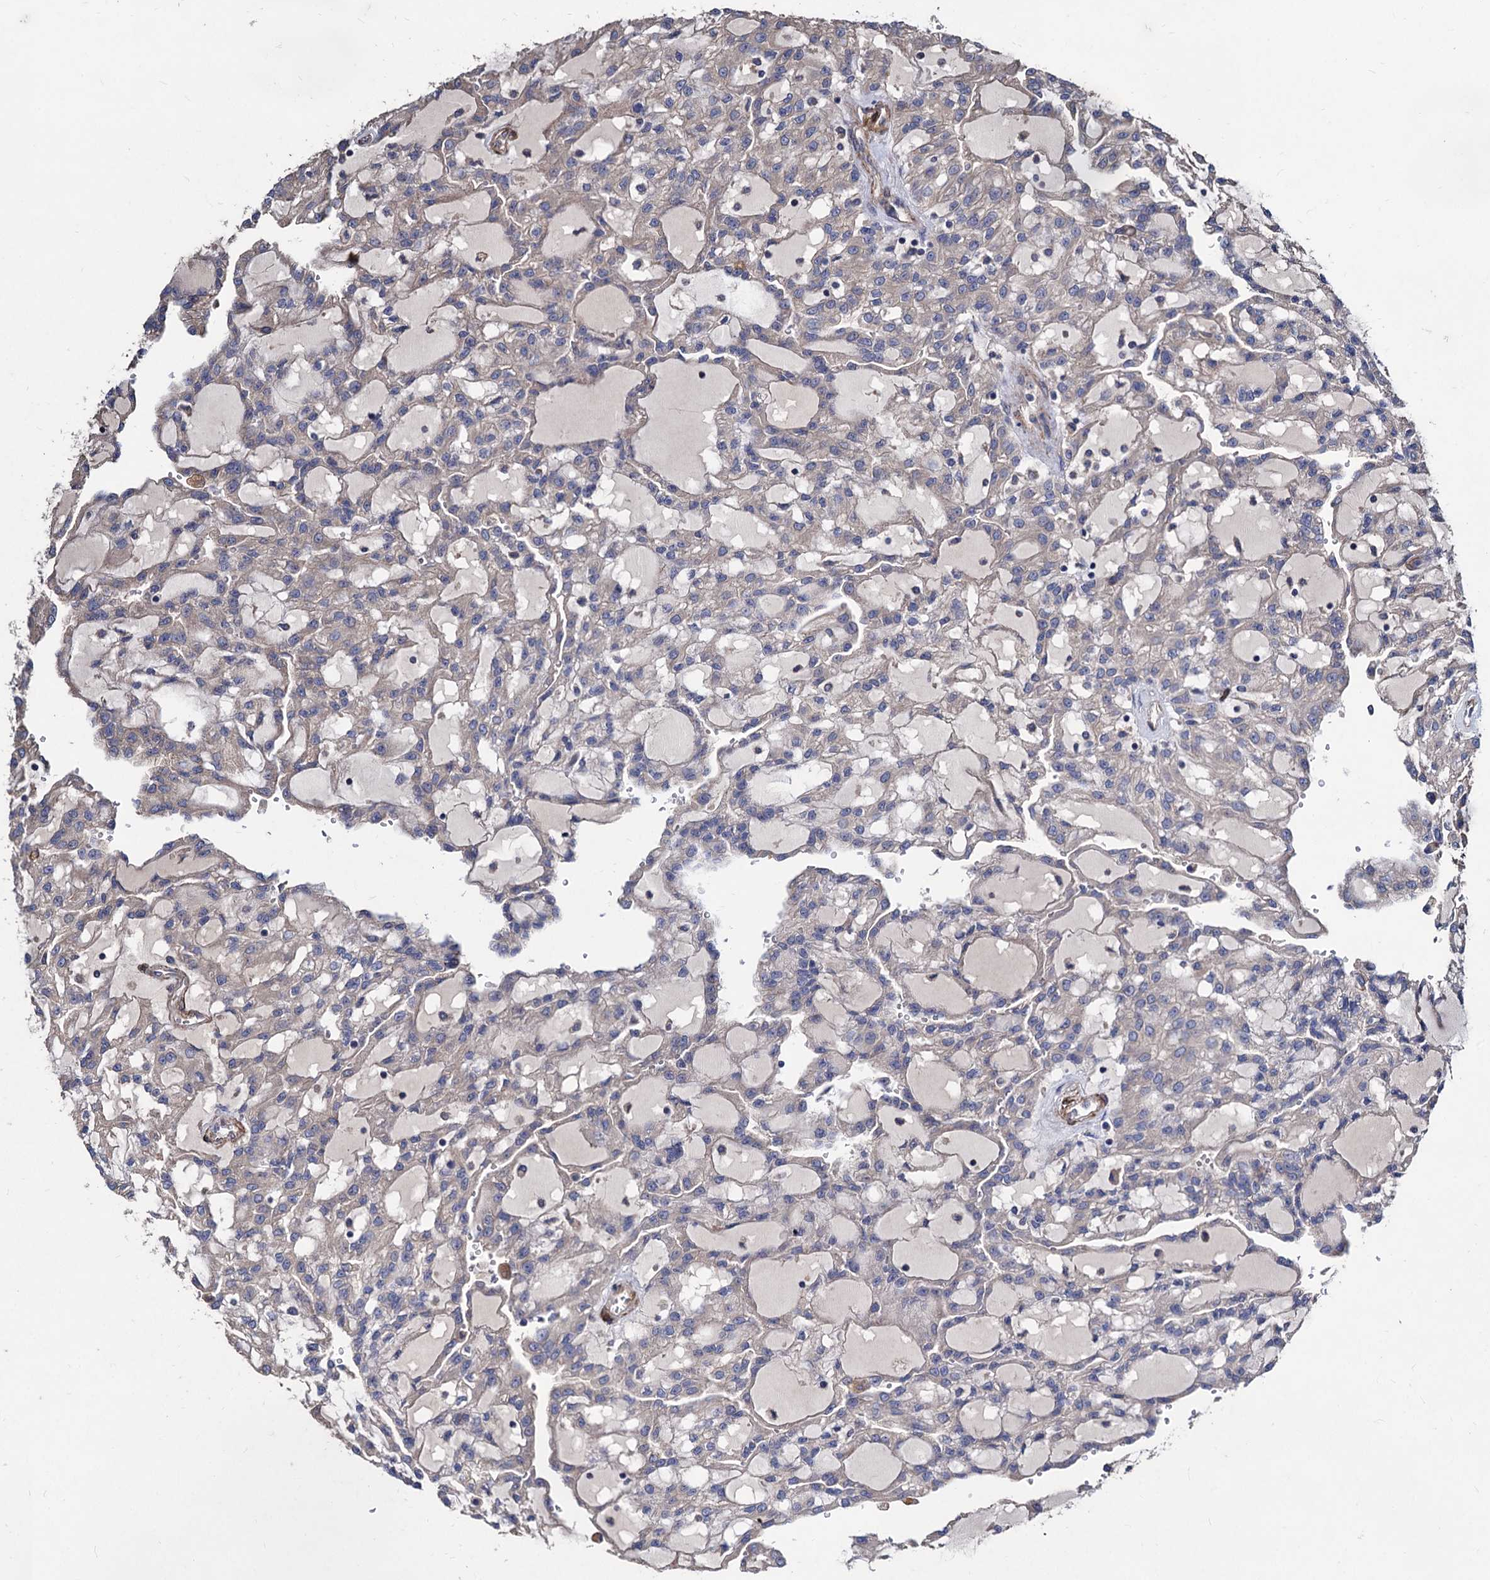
{"staining": {"intensity": "weak", "quantity": "25%-75%", "location": "cytoplasmic/membranous"}, "tissue": "renal cancer", "cell_type": "Tumor cells", "image_type": "cancer", "snomed": [{"axis": "morphology", "description": "Adenocarcinoma, NOS"}, {"axis": "topography", "description": "Kidney"}], "caption": "Protein expression analysis of human renal cancer reveals weak cytoplasmic/membranous positivity in approximately 25%-75% of tumor cells.", "gene": "WDR11", "patient": {"sex": "male", "age": 63}}